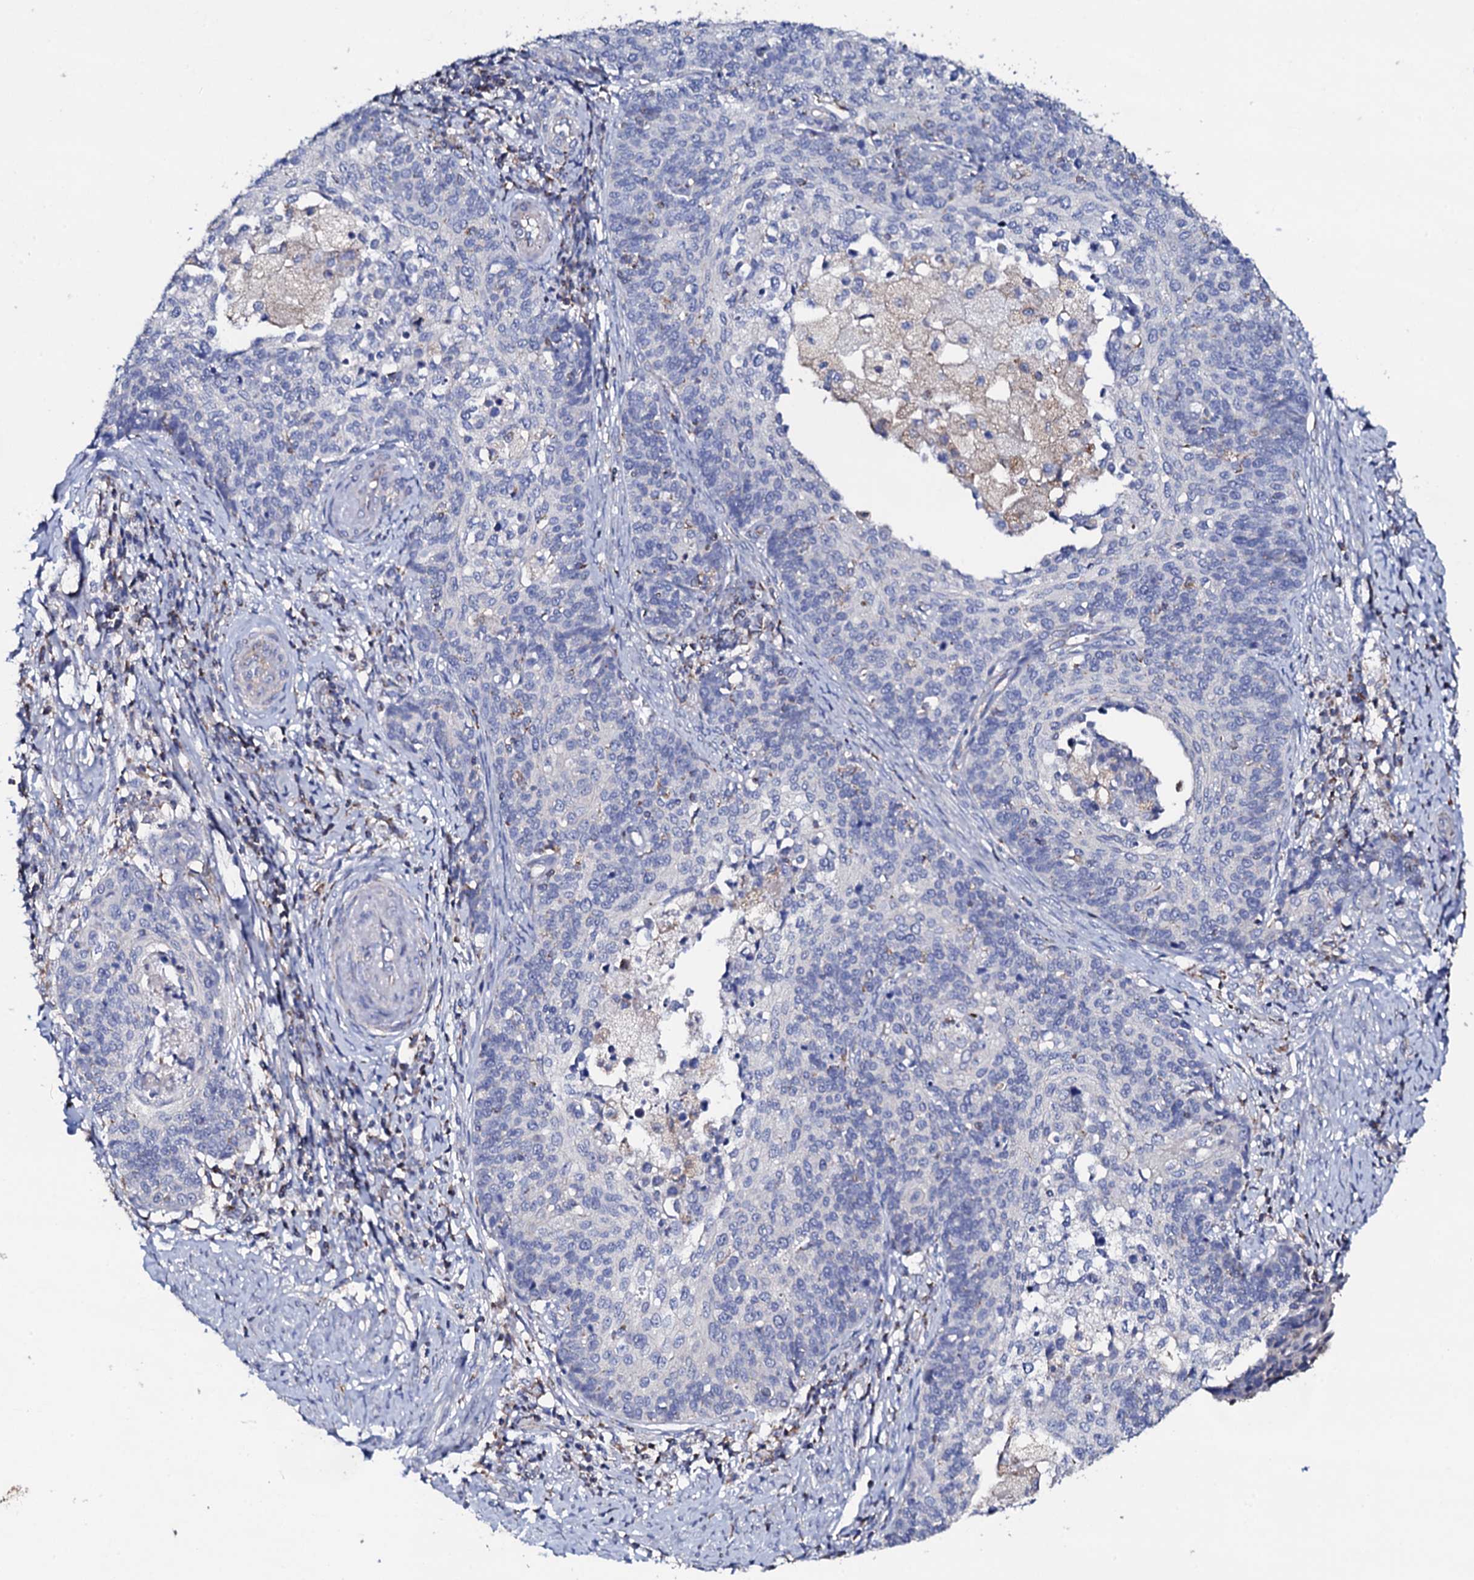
{"staining": {"intensity": "negative", "quantity": "none", "location": "none"}, "tissue": "cervical cancer", "cell_type": "Tumor cells", "image_type": "cancer", "snomed": [{"axis": "morphology", "description": "Squamous cell carcinoma, NOS"}, {"axis": "topography", "description": "Cervix"}], "caption": "High magnification brightfield microscopy of cervical cancer stained with DAB (brown) and counterstained with hematoxylin (blue): tumor cells show no significant staining.", "gene": "TCAF2", "patient": {"sex": "female", "age": 39}}